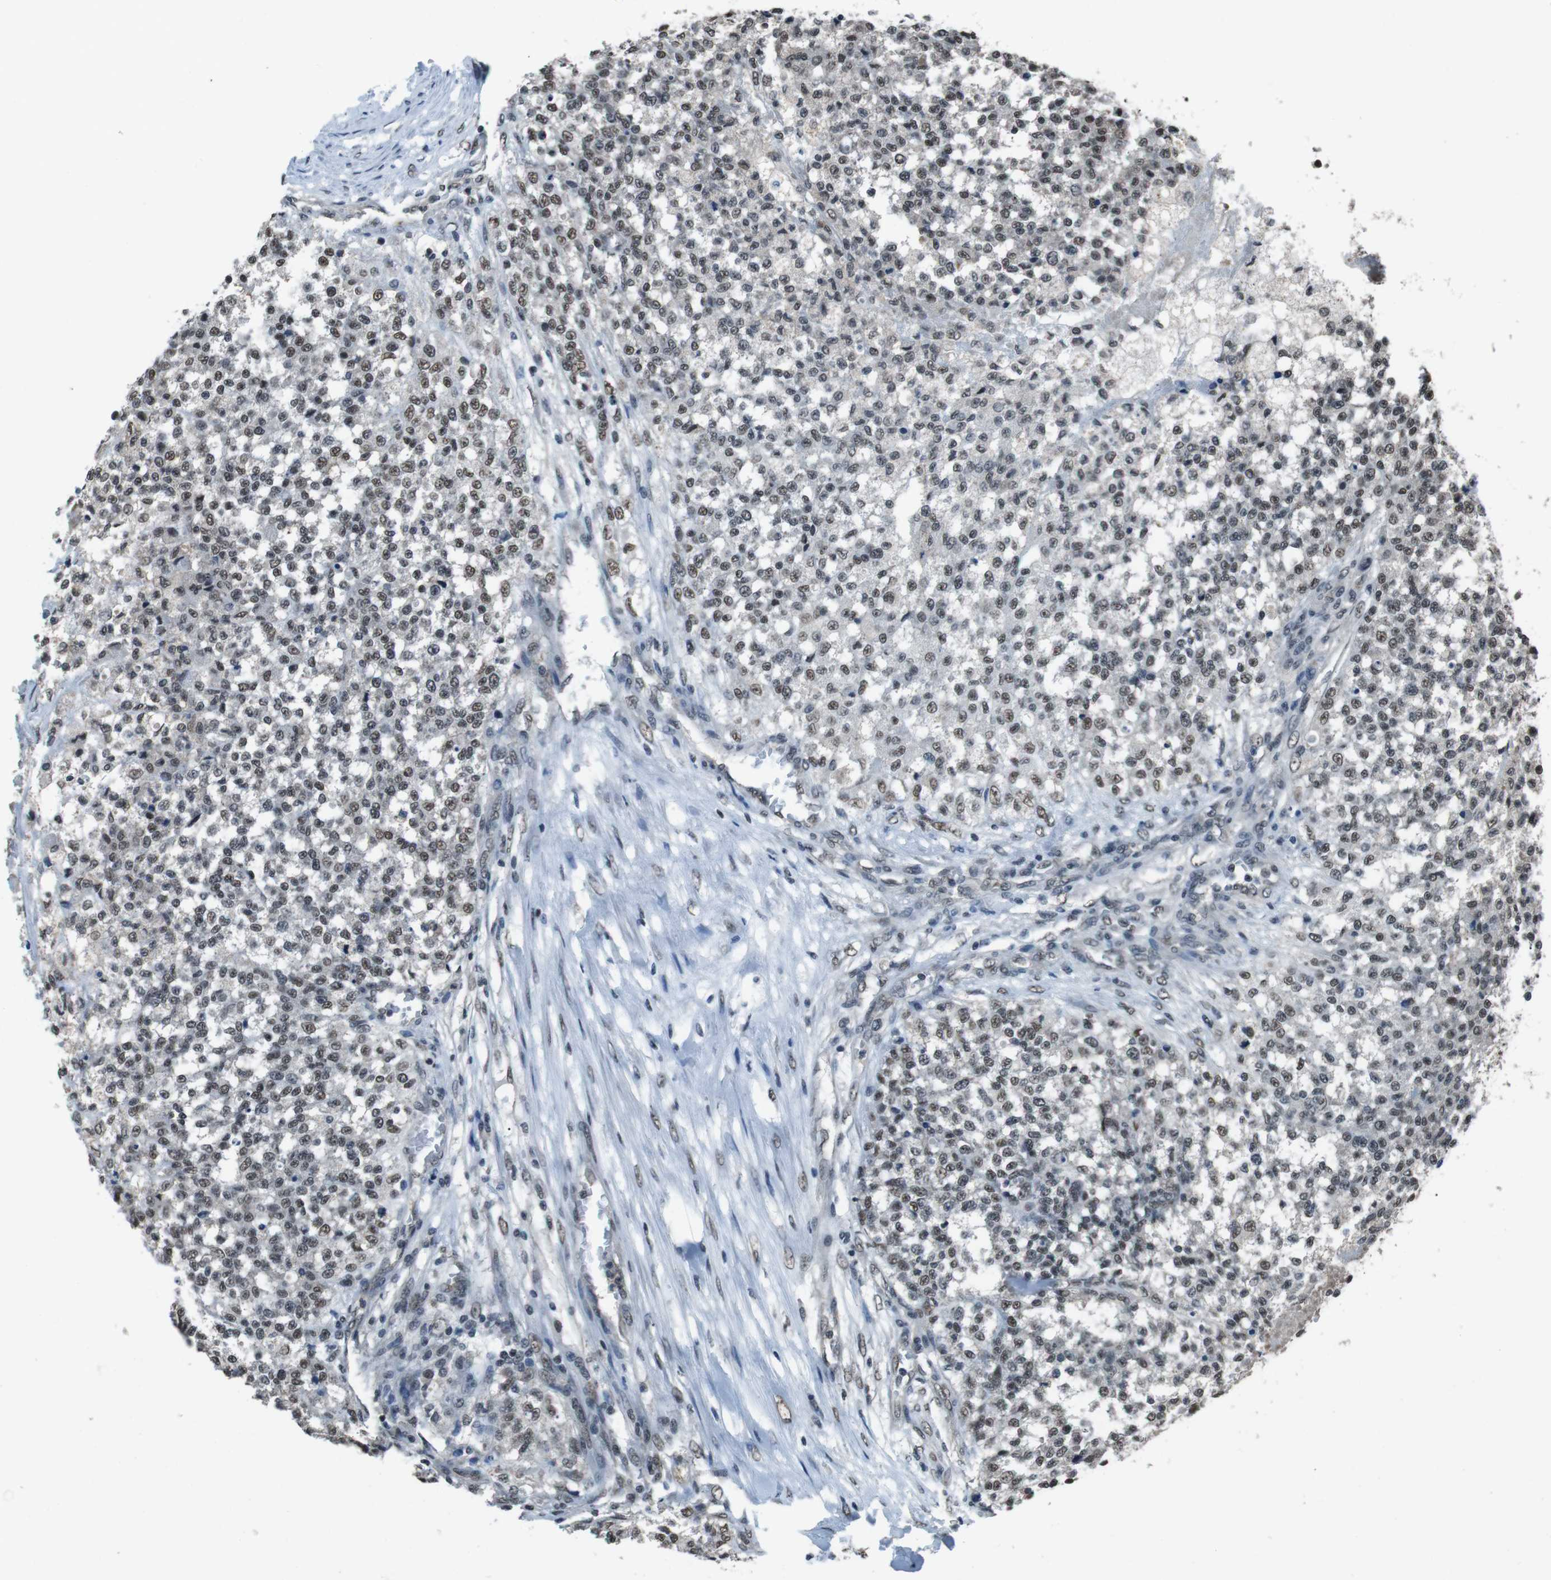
{"staining": {"intensity": "weak", "quantity": ">75%", "location": "nuclear"}, "tissue": "testis cancer", "cell_type": "Tumor cells", "image_type": "cancer", "snomed": [{"axis": "morphology", "description": "Seminoma, NOS"}, {"axis": "topography", "description": "Testis"}], "caption": "Weak nuclear protein staining is present in approximately >75% of tumor cells in testis cancer (seminoma).", "gene": "NR4A2", "patient": {"sex": "male", "age": 59}}